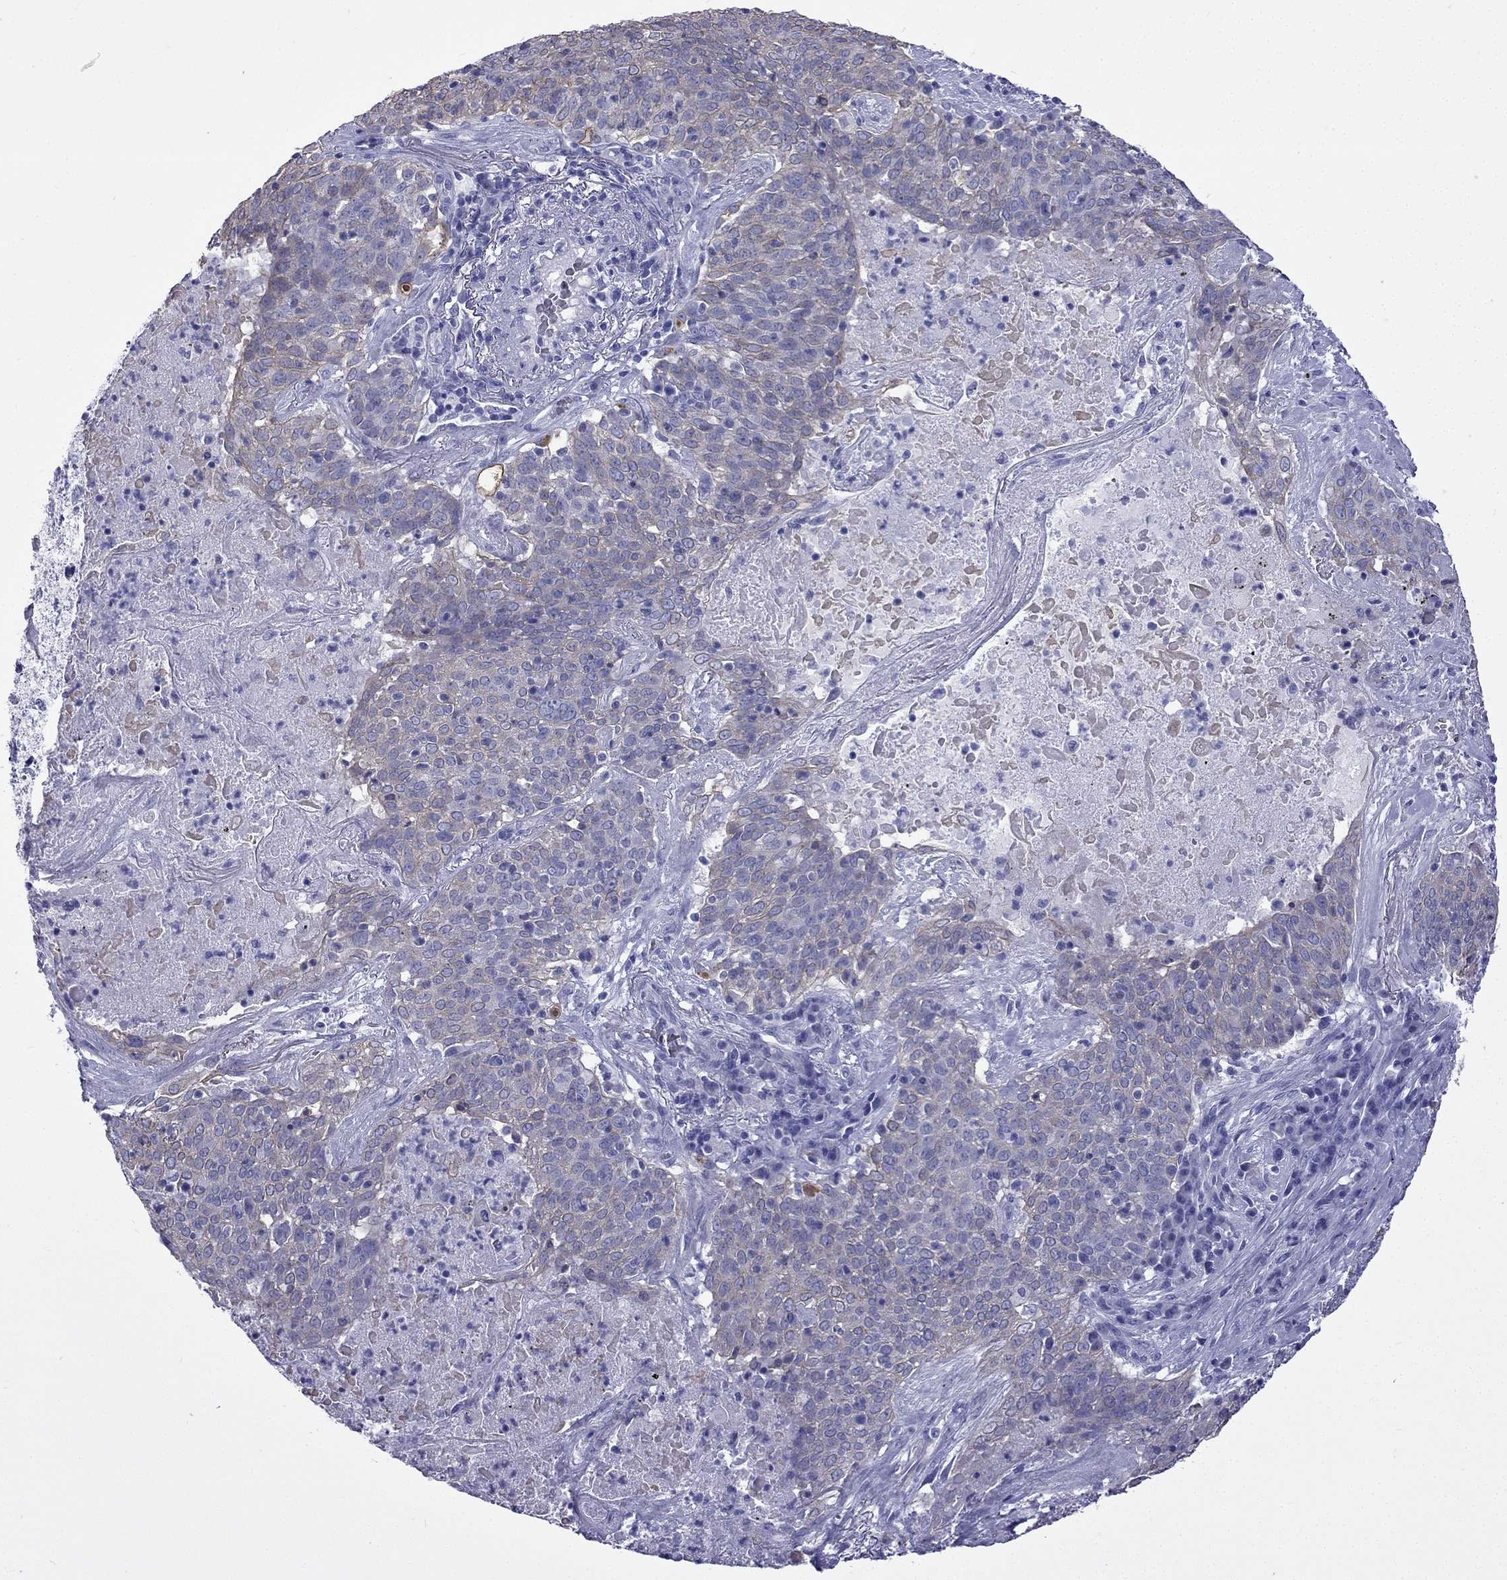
{"staining": {"intensity": "negative", "quantity": "none", "location": "none"}, "tissue": "lung cancer", "cell_type": "Tumor cells", "image_type": "cancer", "snomed": [{"axis": "morphology", "description": "Squamous cell carcinoma, NOS"}, {"axis": "topography", "description": "Lung"}], "caption": "Histopathology image shows no protein positivity in tumor cells of lung squamous cell carcinoma tissue. (Brightfield microscopy of DAB immunohistochemistry (IHC) at high magnification).", "gene": "GJA8", "patient": {"sex": "male", "age": 82}}